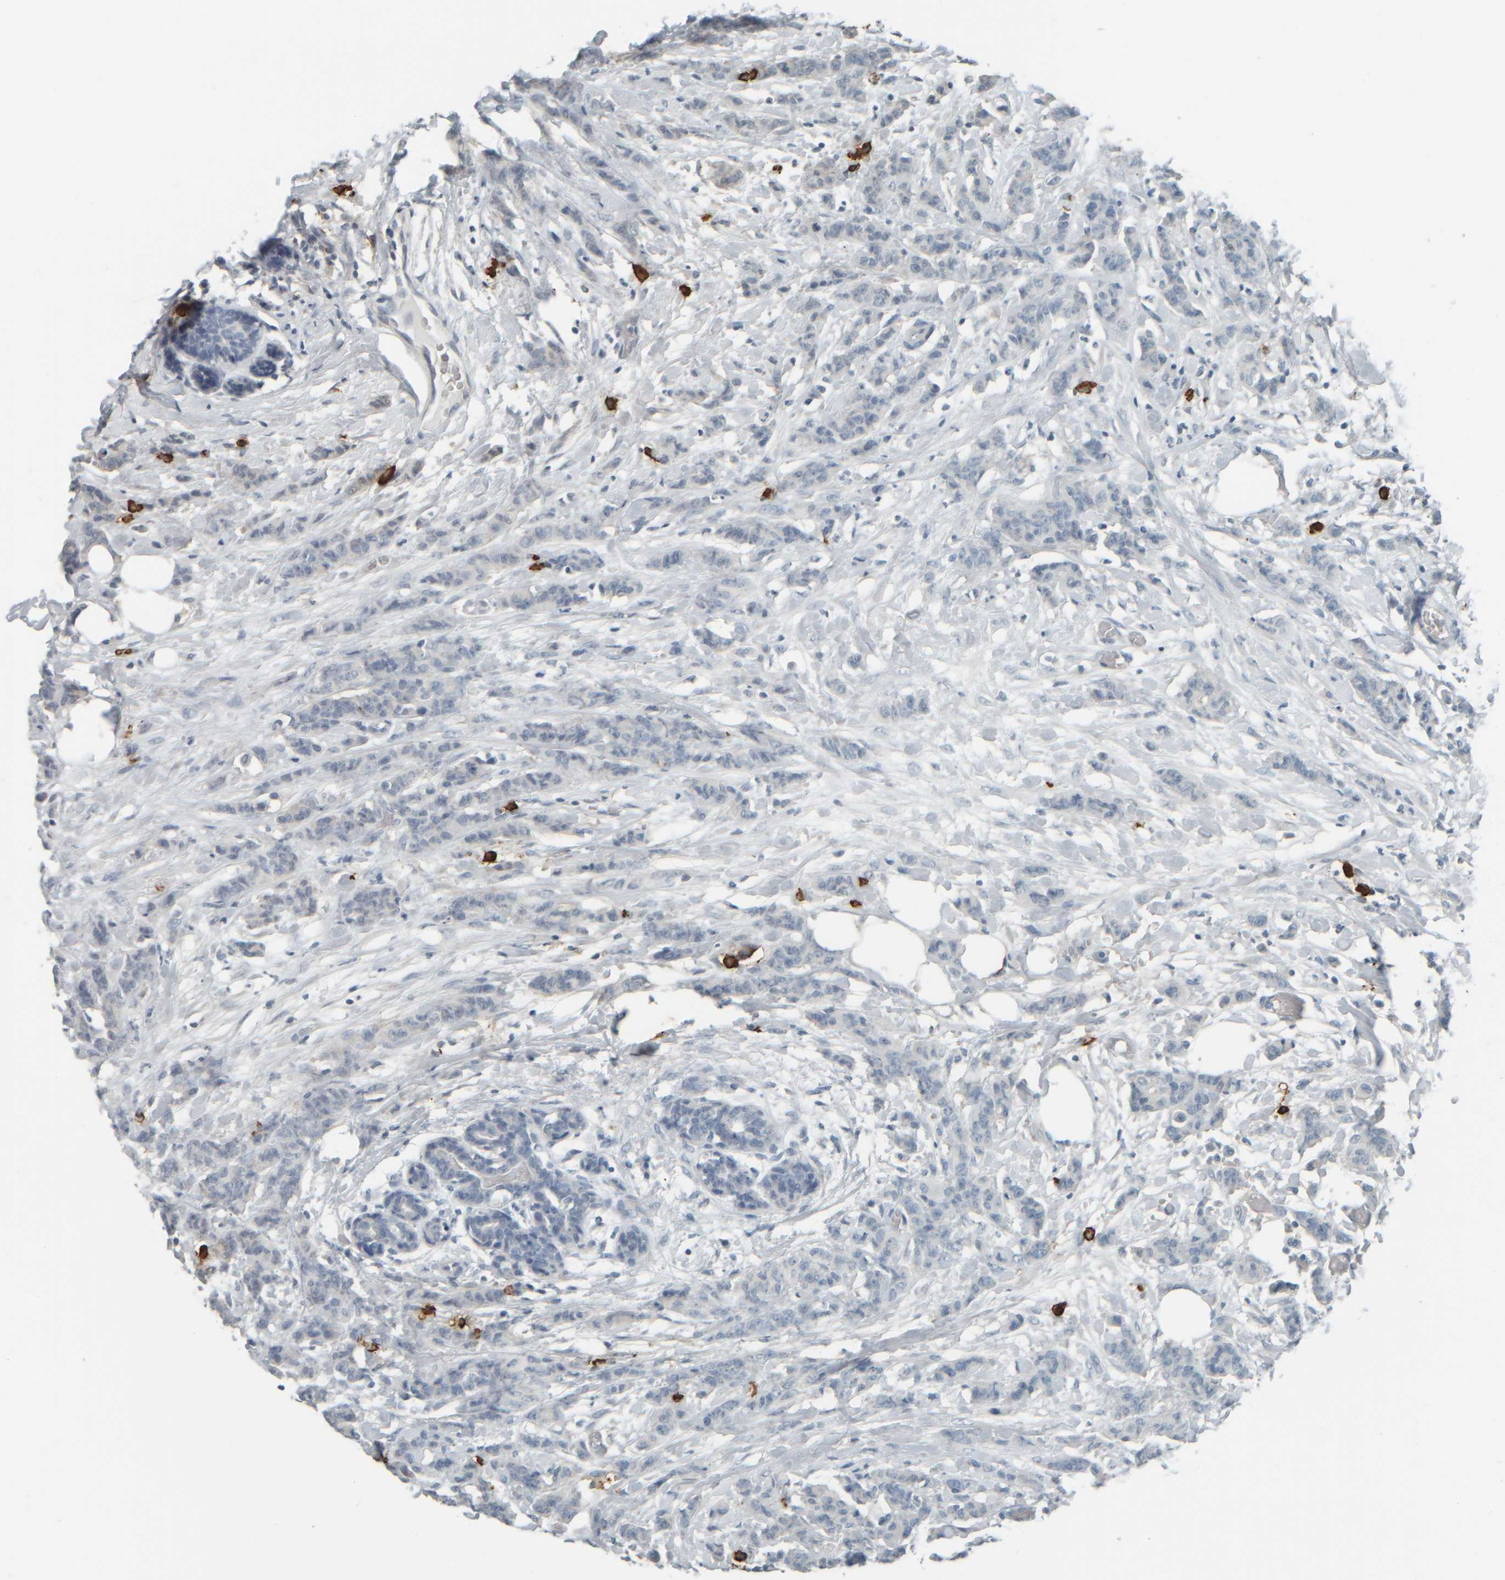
{"staining": {"intensity": "negative", "quantity": "none", "location": "none"}, "tissue": "breast cancer", "cell_type": "Tumor cells", "image_type": "cancer", "snomed": [{"axis": "morphology", "description": "Normal tissue, NOS"}, {"axis": "morphology", "description": "Duct carcinoma"}, {"axis": "topography", "description": "Breast"}], "caption": "Tumor cells show no significant expression in intraductal carcinoma (breast). (DAB immunohistochemistry with hematoxylin counter stain).", "gene": "TPSAB1", "patient": {"sex": "female", "age": 40}}